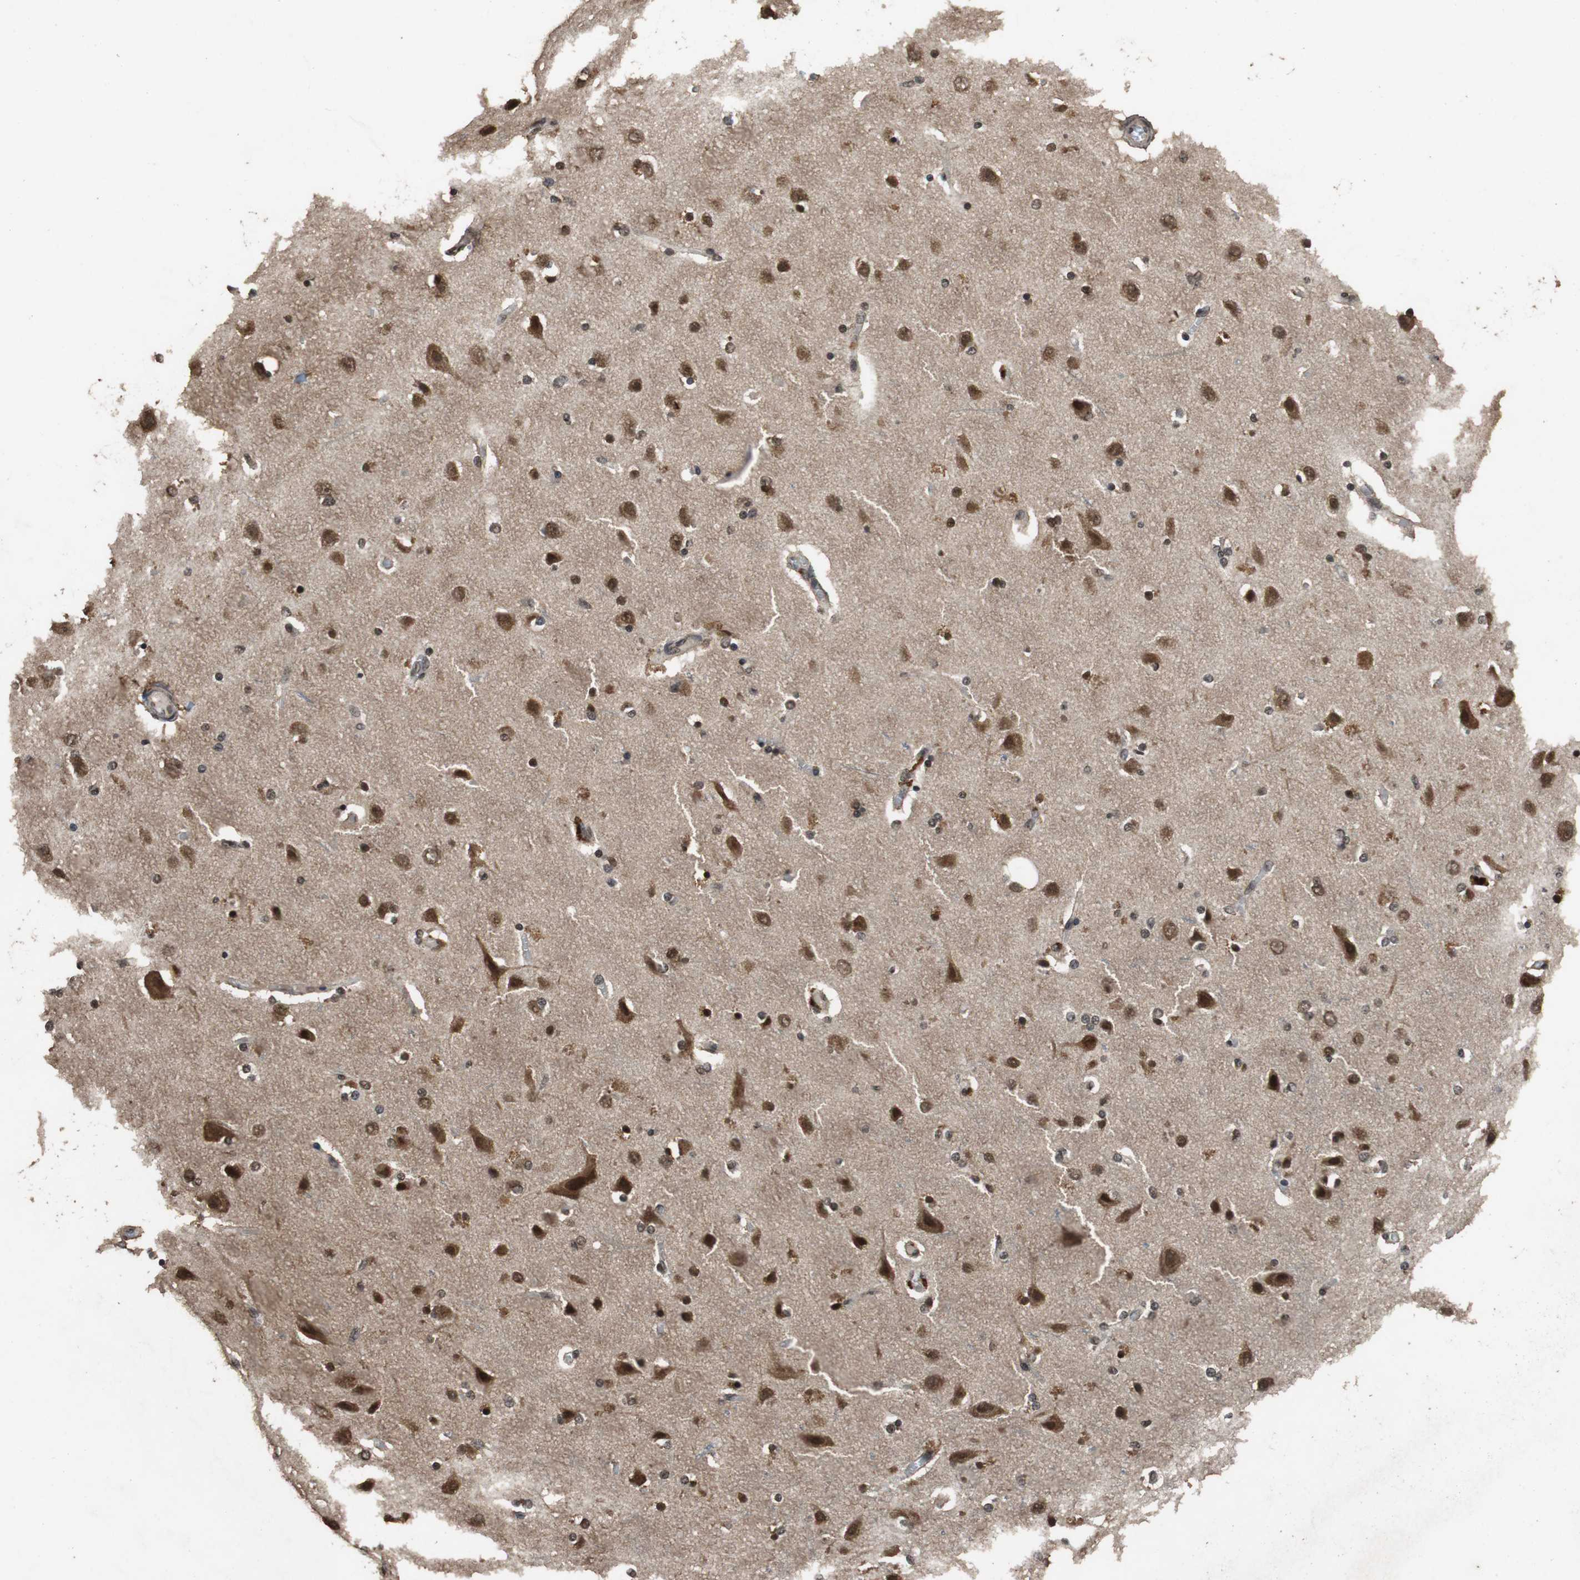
{"staining": {"intensity": "weak", "quantity": ">75%", "location": "cytoplasmic/membranous"}, "tissue": "cerebral cortex", "cell_type": "Endothelial cells", "image_type": "normal", "snomed": [{"axis": "morphology", "description": "Normal tissue, NOS"}, {"axis": "topography", "description": "Cerebral cortex"}], "caption": "Protein staining of normal cerebral cortex demonstrates weak cytoplasmic/membranous expression in approximately >75% of endothelial cells.", "gene": "ZNF18", "patient": {"sex": "female", "age": 54}}